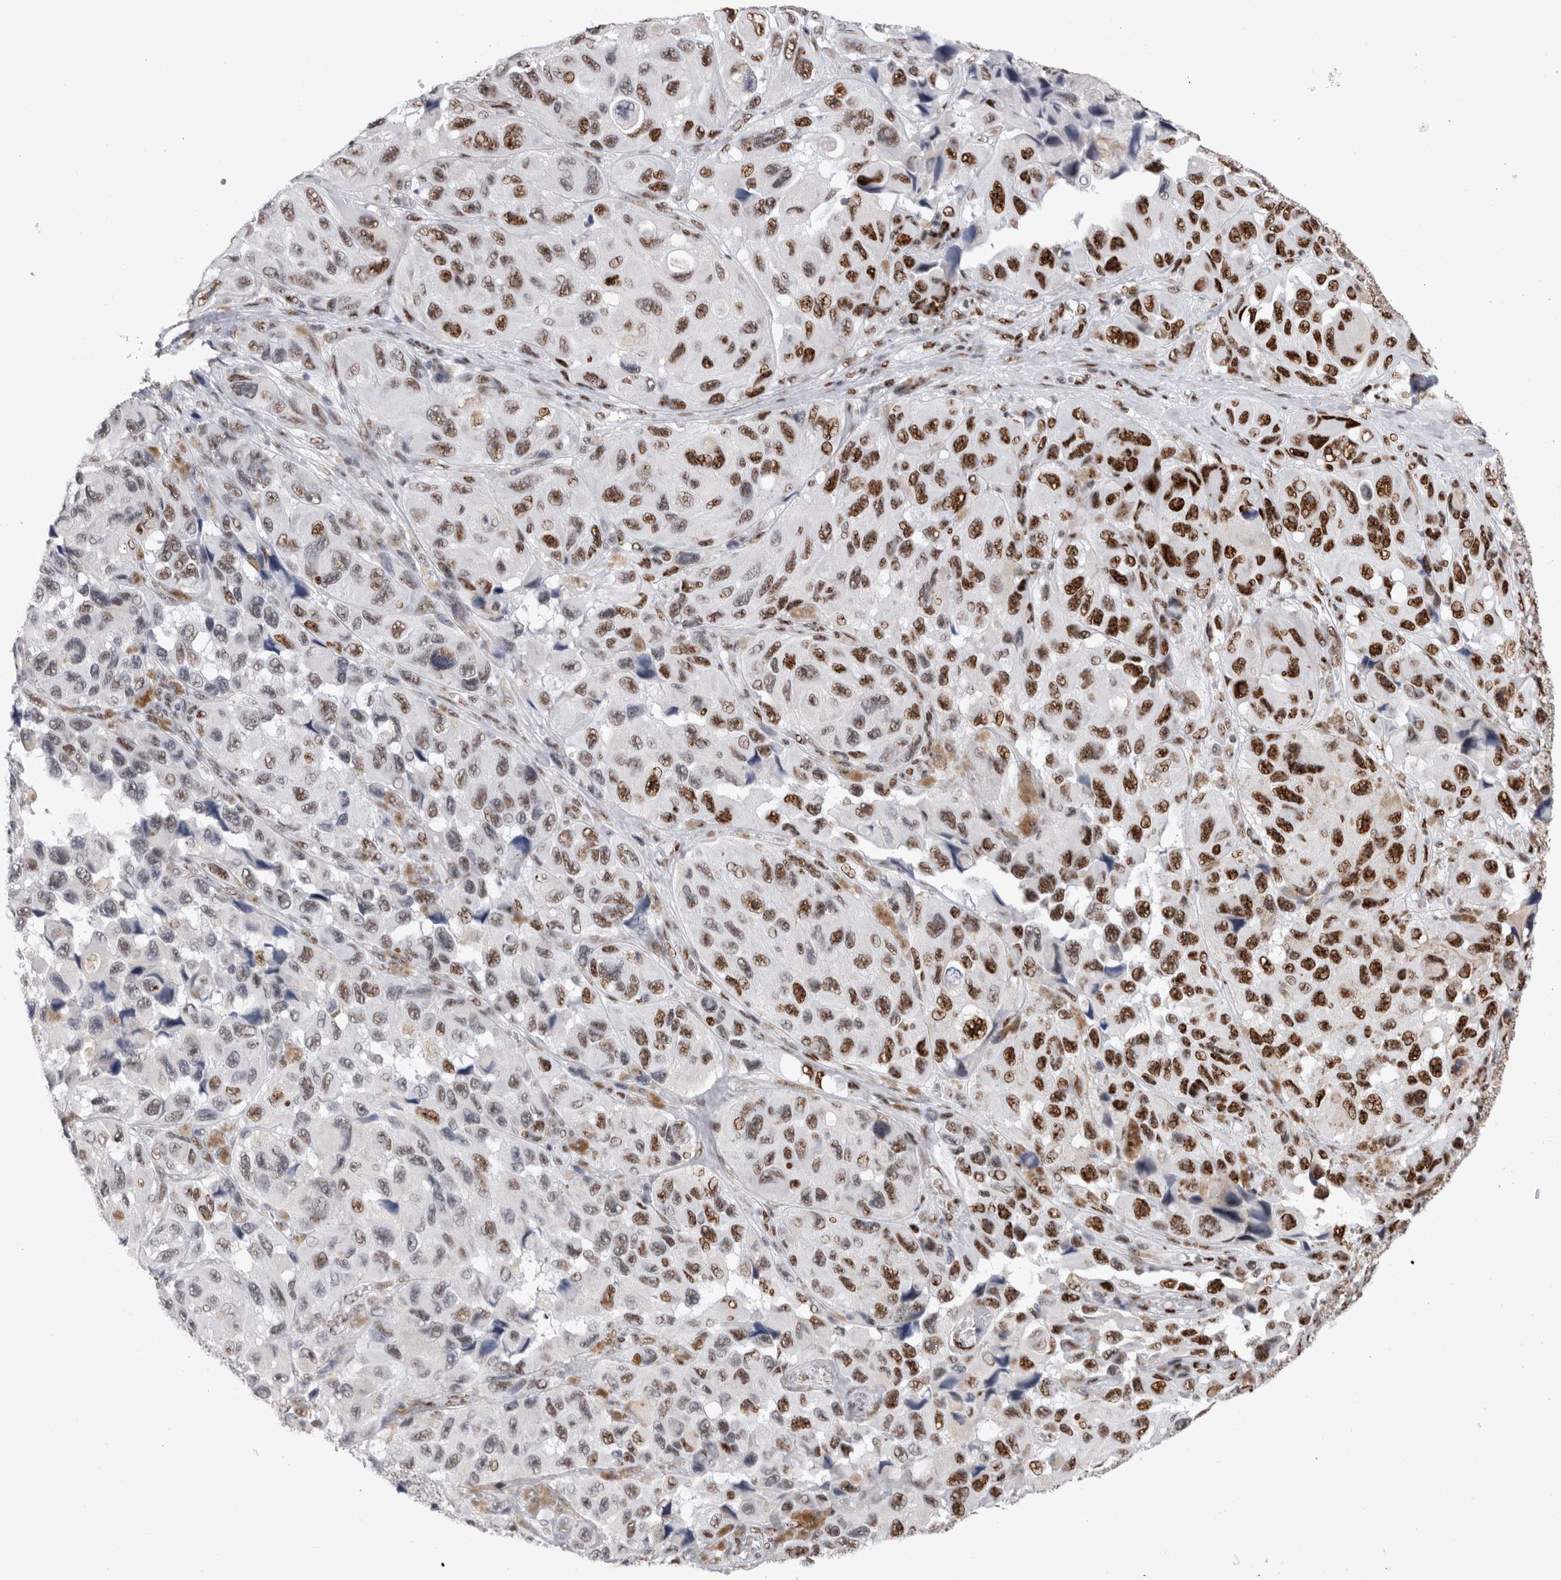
{"staining": {"intensity": "strong", "quantity": "25%-75%", "location": "nuclear"}, "tissue": "melanoma", "cell_type": "Tumor cells", "image_type": "cancer", "snomed": [{"axis": "morphology", "description": "Malignant melanoma, NOS"}, {"axis": "topography", "description": "Skin"}], "caption": "Immunohistochemistry staining of melanoma, which reveals high levels of strong nuclear positivity in about 25%-75% of tumor cells indicating strong nuclear protein positivity. The staining was performed using DAB (brown) for protein detection and nuclei were counterstained in hematoxylin (blue).", "gene": "RBM6", "patient": {"sex": "female", "age": 73}}